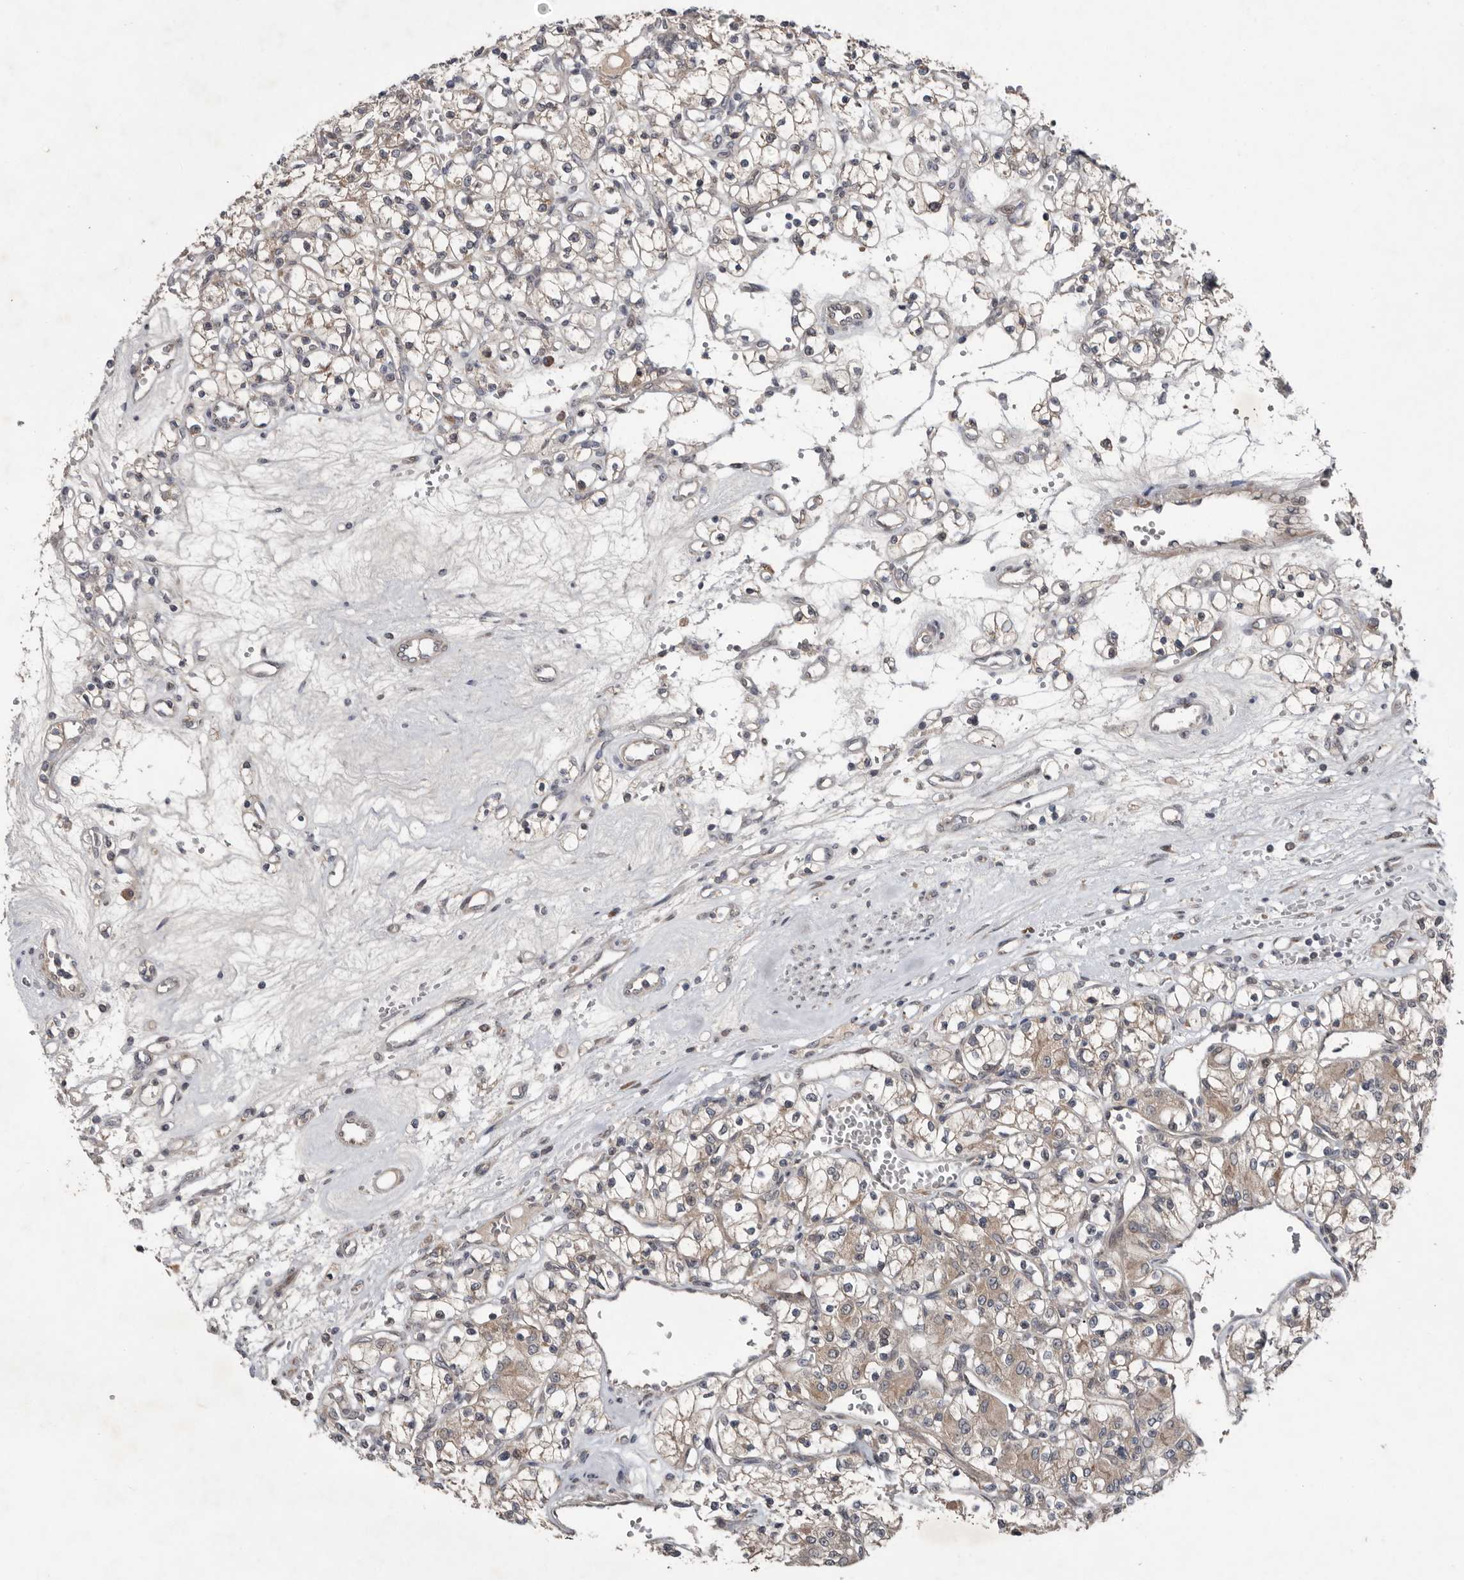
{"staining": {"intensity": "weak", "quantity": "25%-75%", "location": "cytoplasmic/membranous"}, "tissue": "renal cancer", "cell_type": "Tumor cells", "image_type": "cancer", "snomed": [{"axis": "morphology", "description": "Adenocarcinoma, NOS"}, {"axis": "topography", "description": "Kidney"}], "caption": "Immunohistochemical staining of adenocarcinoma (renal) displays weak cytoplasmic/membranous protein positivity in approximately 25%-75% of tumor cells.", "gene": "CHML", "patient": {"sex": "female", "age": 59}}